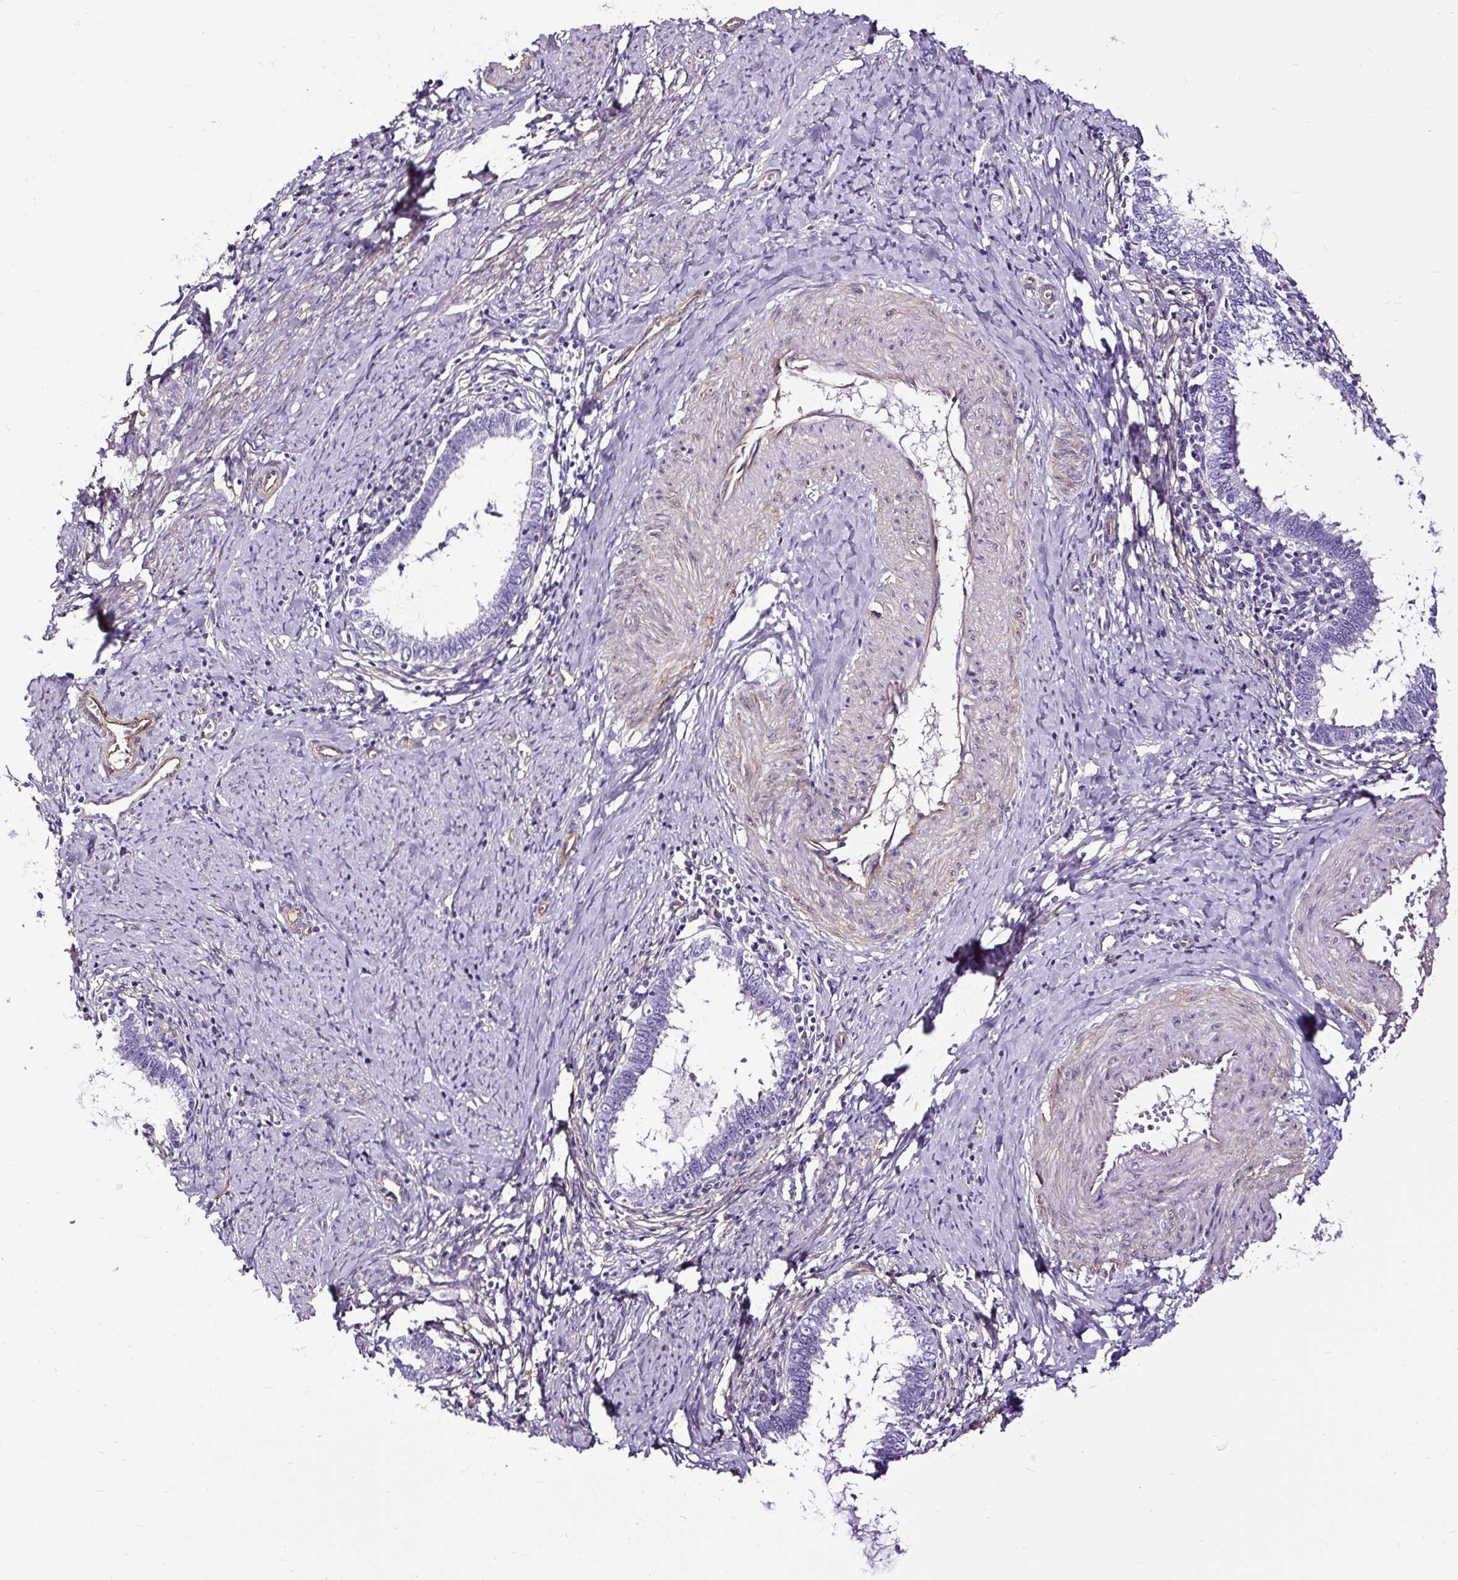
{"staining": {"intensity": "negative", "quantity": "none", "location": "none"}, "tissue": "cervical cancer", "cell_type": "Tumor cells", "image_type": "cancer", "snomed": [{"axis": "morphology", "description": "Adenocarcinoma, NOS"}, {"axis": "topography", "description": "Cervix"}], "caption": "The image shows no staining of tumor cells in cervical cancer (adenocarcinoma). (DAB immunohistochemistry (IHC), high magnification).", "gene": "SLC7A8", "patient": {"sex": "female", "age": 36}}